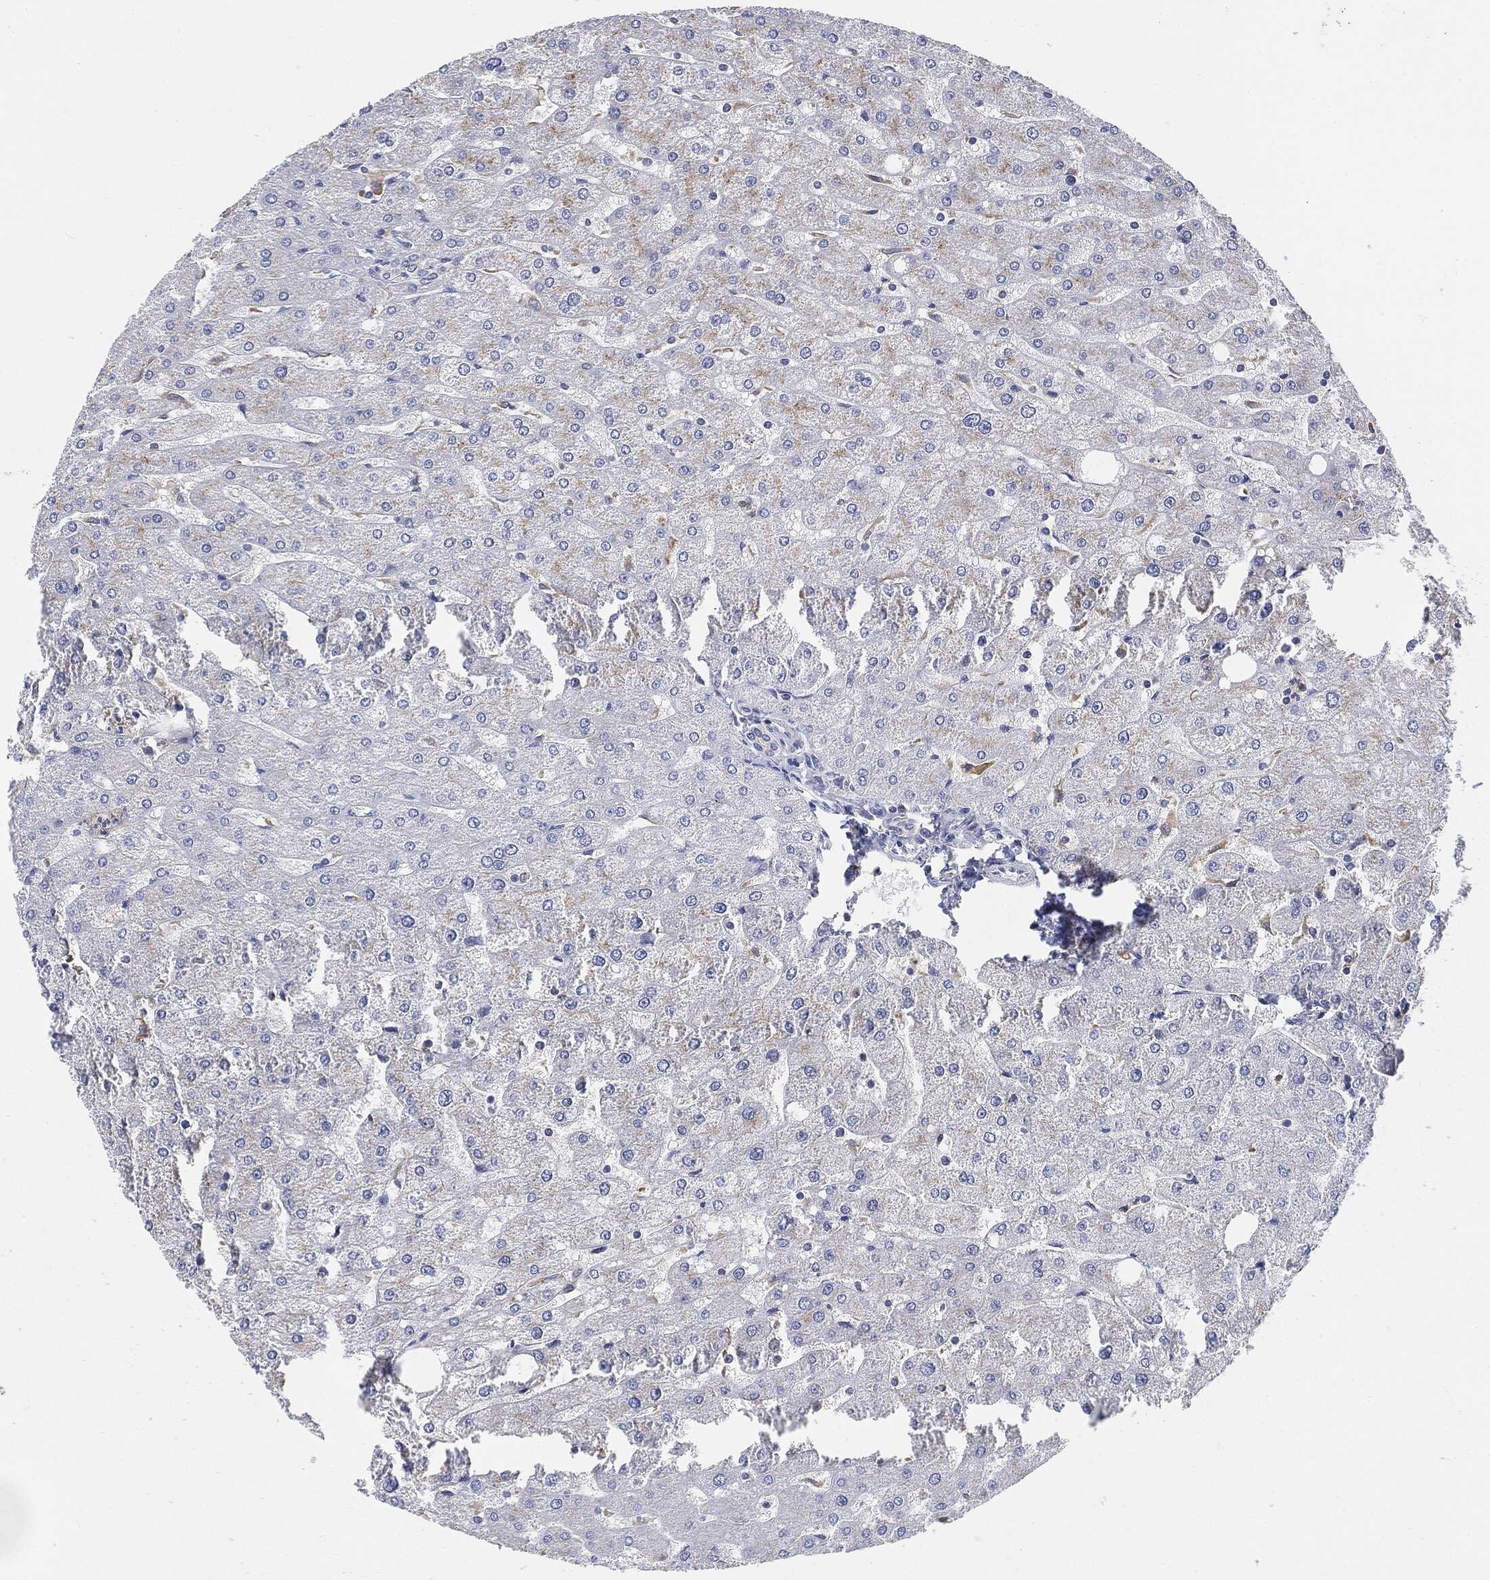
{"staining": {"intensity": "negative", "quantity": "none", "location": "none"}, "tissue": "liver", "cell_type": "Cholangiocytes", "image_type": "normal", "snomed": [{"axis": "morphology", "description": "Normal tissue, NOS"}, {"axis": "topography", "description": "Liver"}], "caption": "Immunohistochemistry (IHC) of unremarkable human liver demonstrates no staining in cholangiocytes. The staining is performed using DAB brown chromogen with nuclei counter-stained in using hematoxylin.", "gene": "VSIG4", "patient": {"sex": "male", "age": 67}}